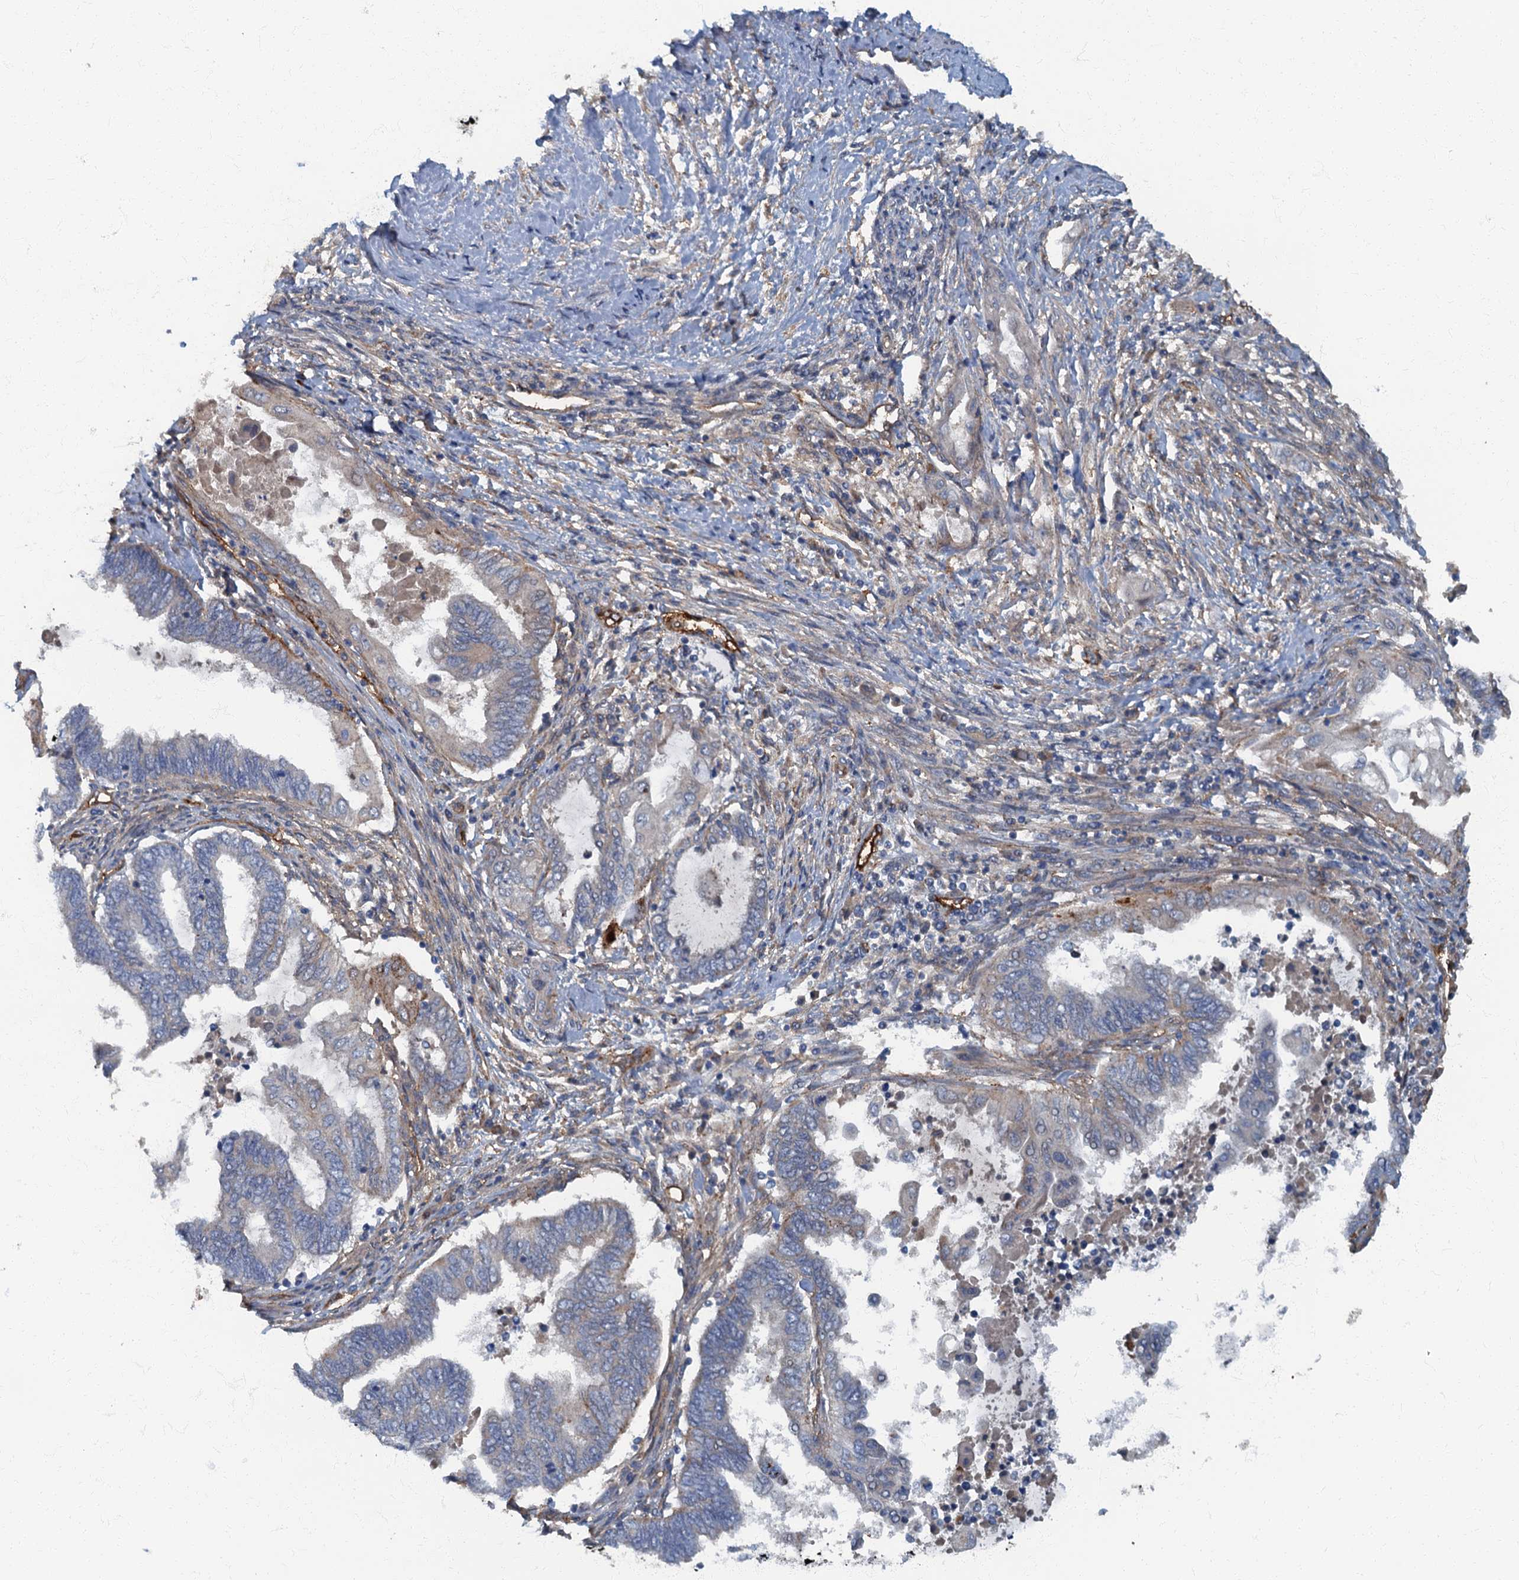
{"staining": {"intensity": "negative", "quantity": "none", "location": "none"}, "tissue": "endometrial cancer", "cell_type": "Tumor cells", "image_type": "cancer", "snomed": [{"axis": "morphology", "description": "Adenocarcinoma, NOS"}, {"axis": "topography", "description": "Uterus"}, {"axis": "topography", "description": "Endometrium"}], "caption": "Immunohistochemistry photomicrograph of neoplastic tissue: human endometrial cancer (adenocarcinoma) stained with DAB (3,3'-diaminobenzidine) shows no significant protein staining in tumor cells.", "gene": "ARL11", "patient": {"sex": "female", "age": 70}}